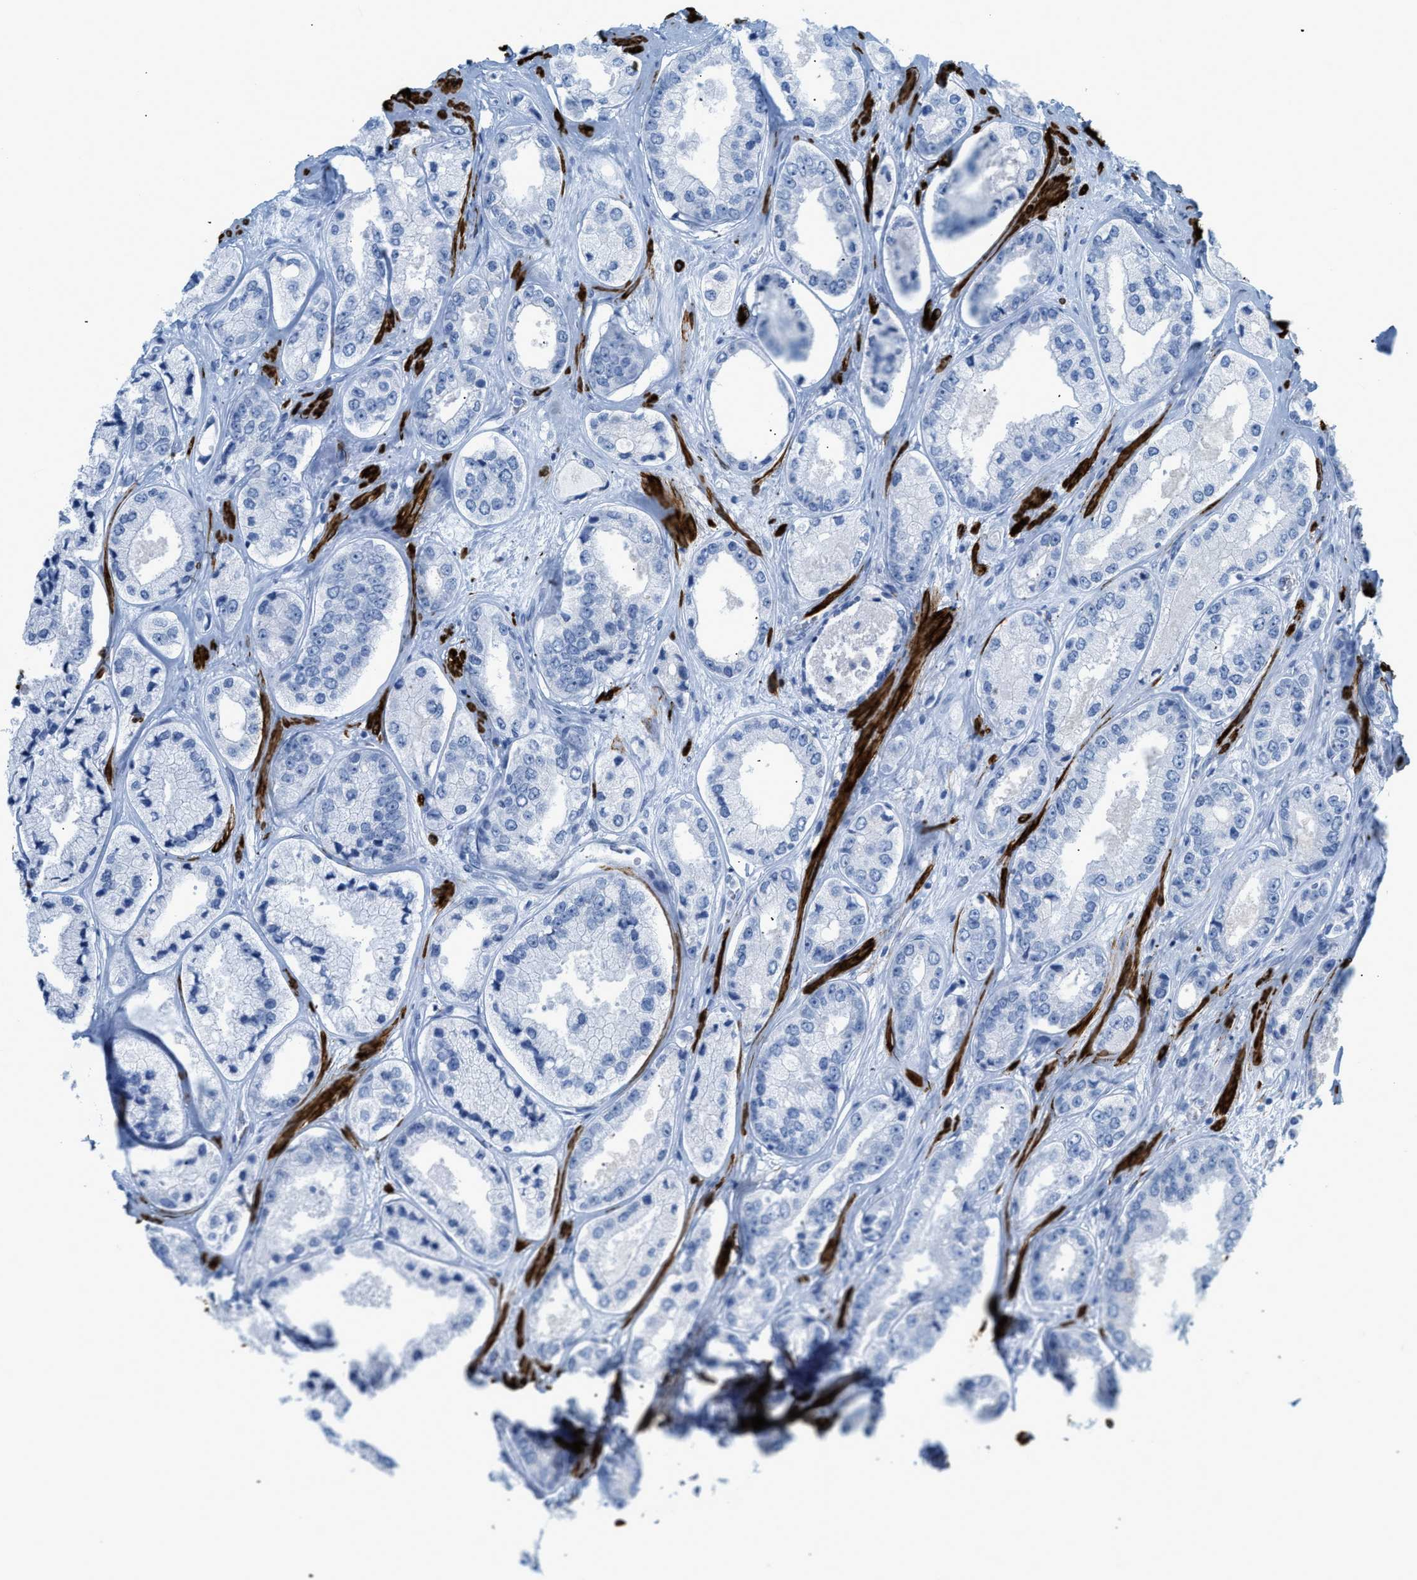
{"staining": {"intensity": "negative", "quantity": "none", "location": "none"}, "tissue": "prostate cancer", "cell_type": "Tumor cells", "image_type": "cancer", "snomed": [{"axis": "morphology", "description": "Adenocarcinoma, High grade"}, {"axis": "topography", "description": "Prostate"}], "caption": "Micrograph shows no protein positivity in tumor cells of prostate high-grade adenocarcinoma tissue.", "gene": "DES", "patient": {"sex": "male", "age": 61}}